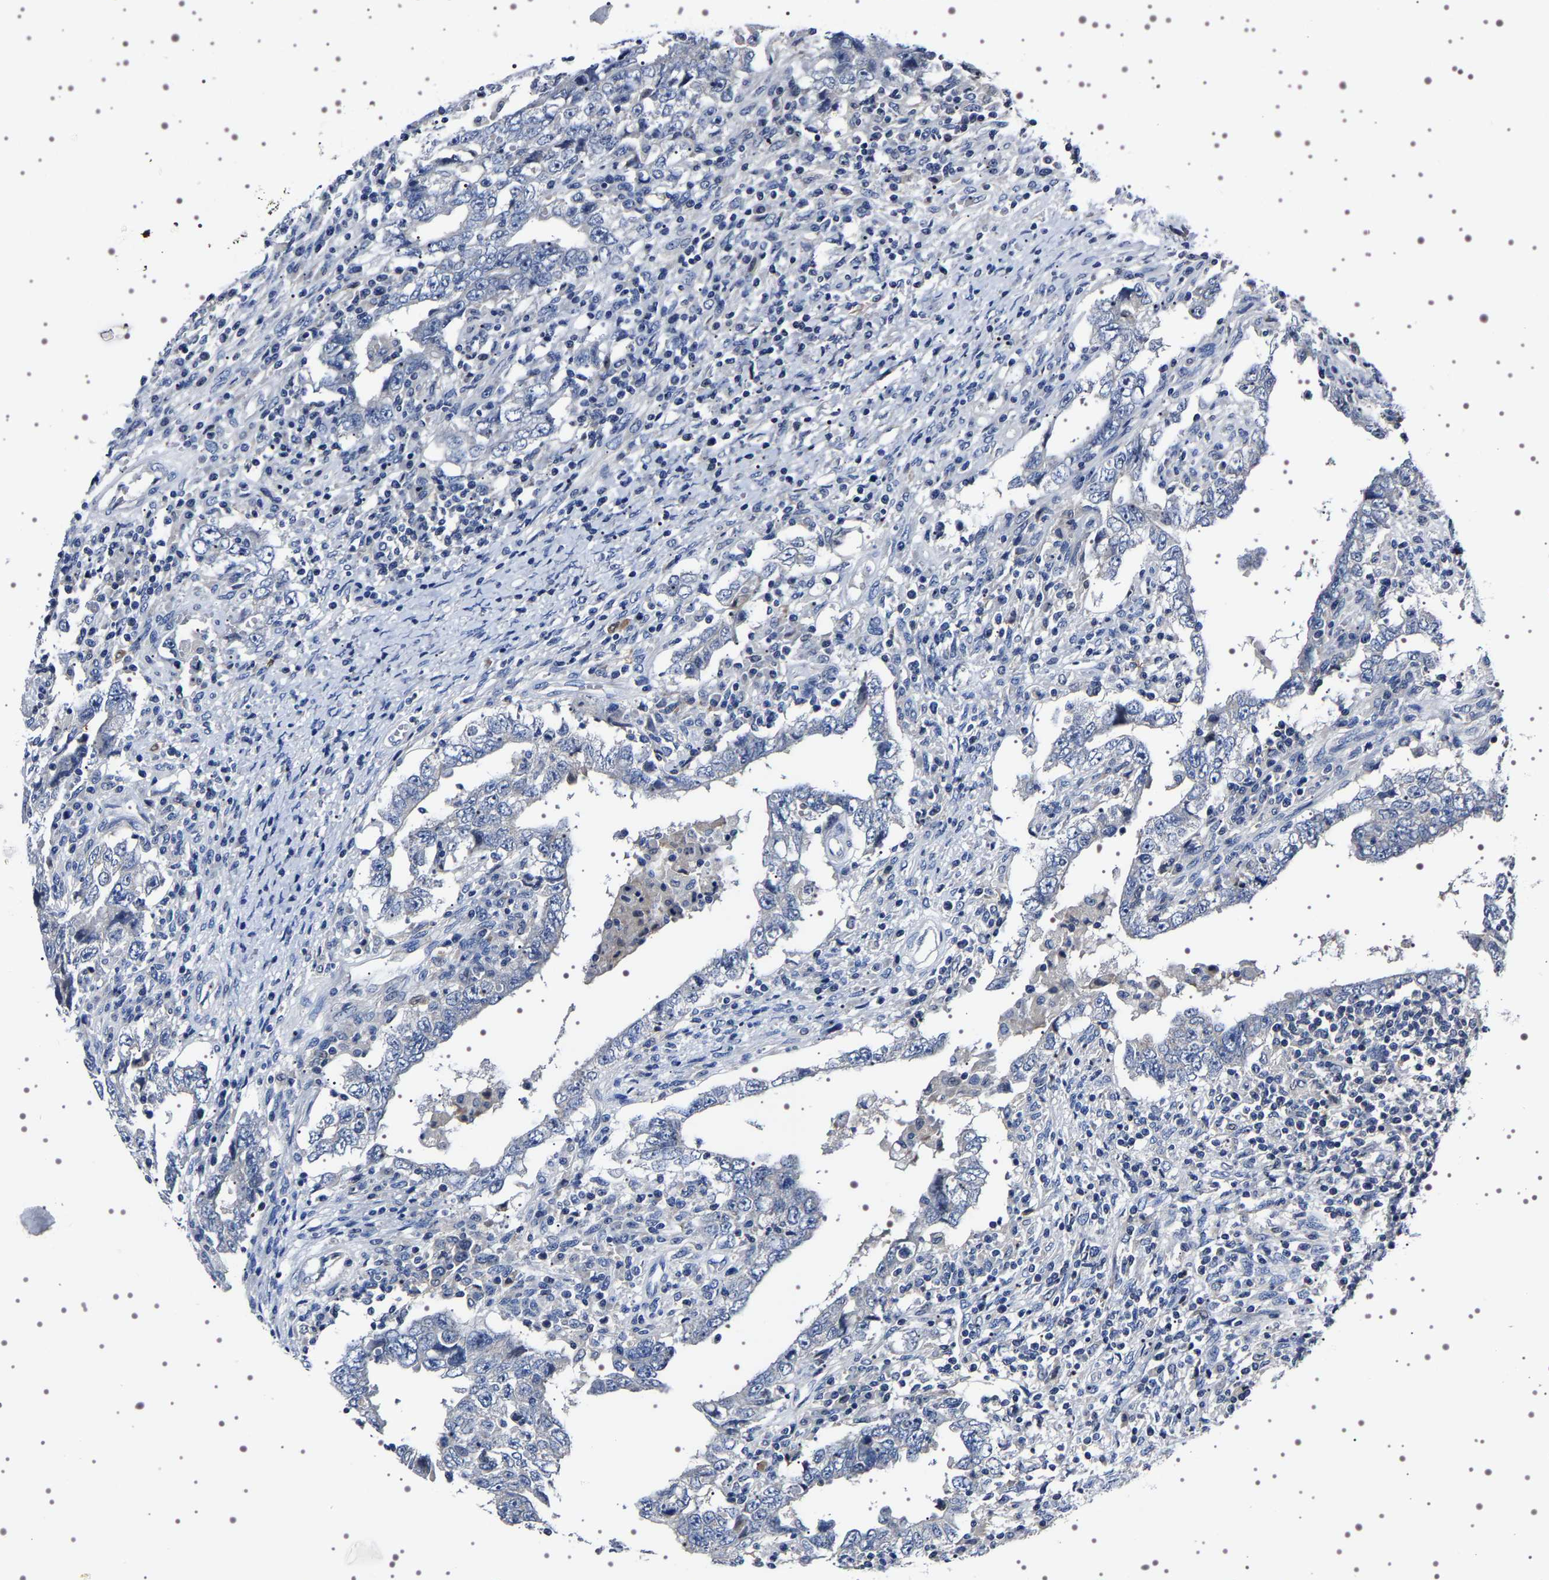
{"staining": {"intensity": "negative", "quantity": "none", "location": "none"}, "tissue": "testis cancer", "cell_type": "Tumor cells", "image_type": "cancer", "snomed": [{"axis": "morphology", "description": "Carcinoma, Embryonal, NOS"}, {"axis": "topography", "description": "Testis"}], "caption": "This is an immunohistochemistry image of human testis cancer. There is no positivity in tumor cells.", "gene": "TARBP1", "patient": {"sex": "male", "age": 26}}